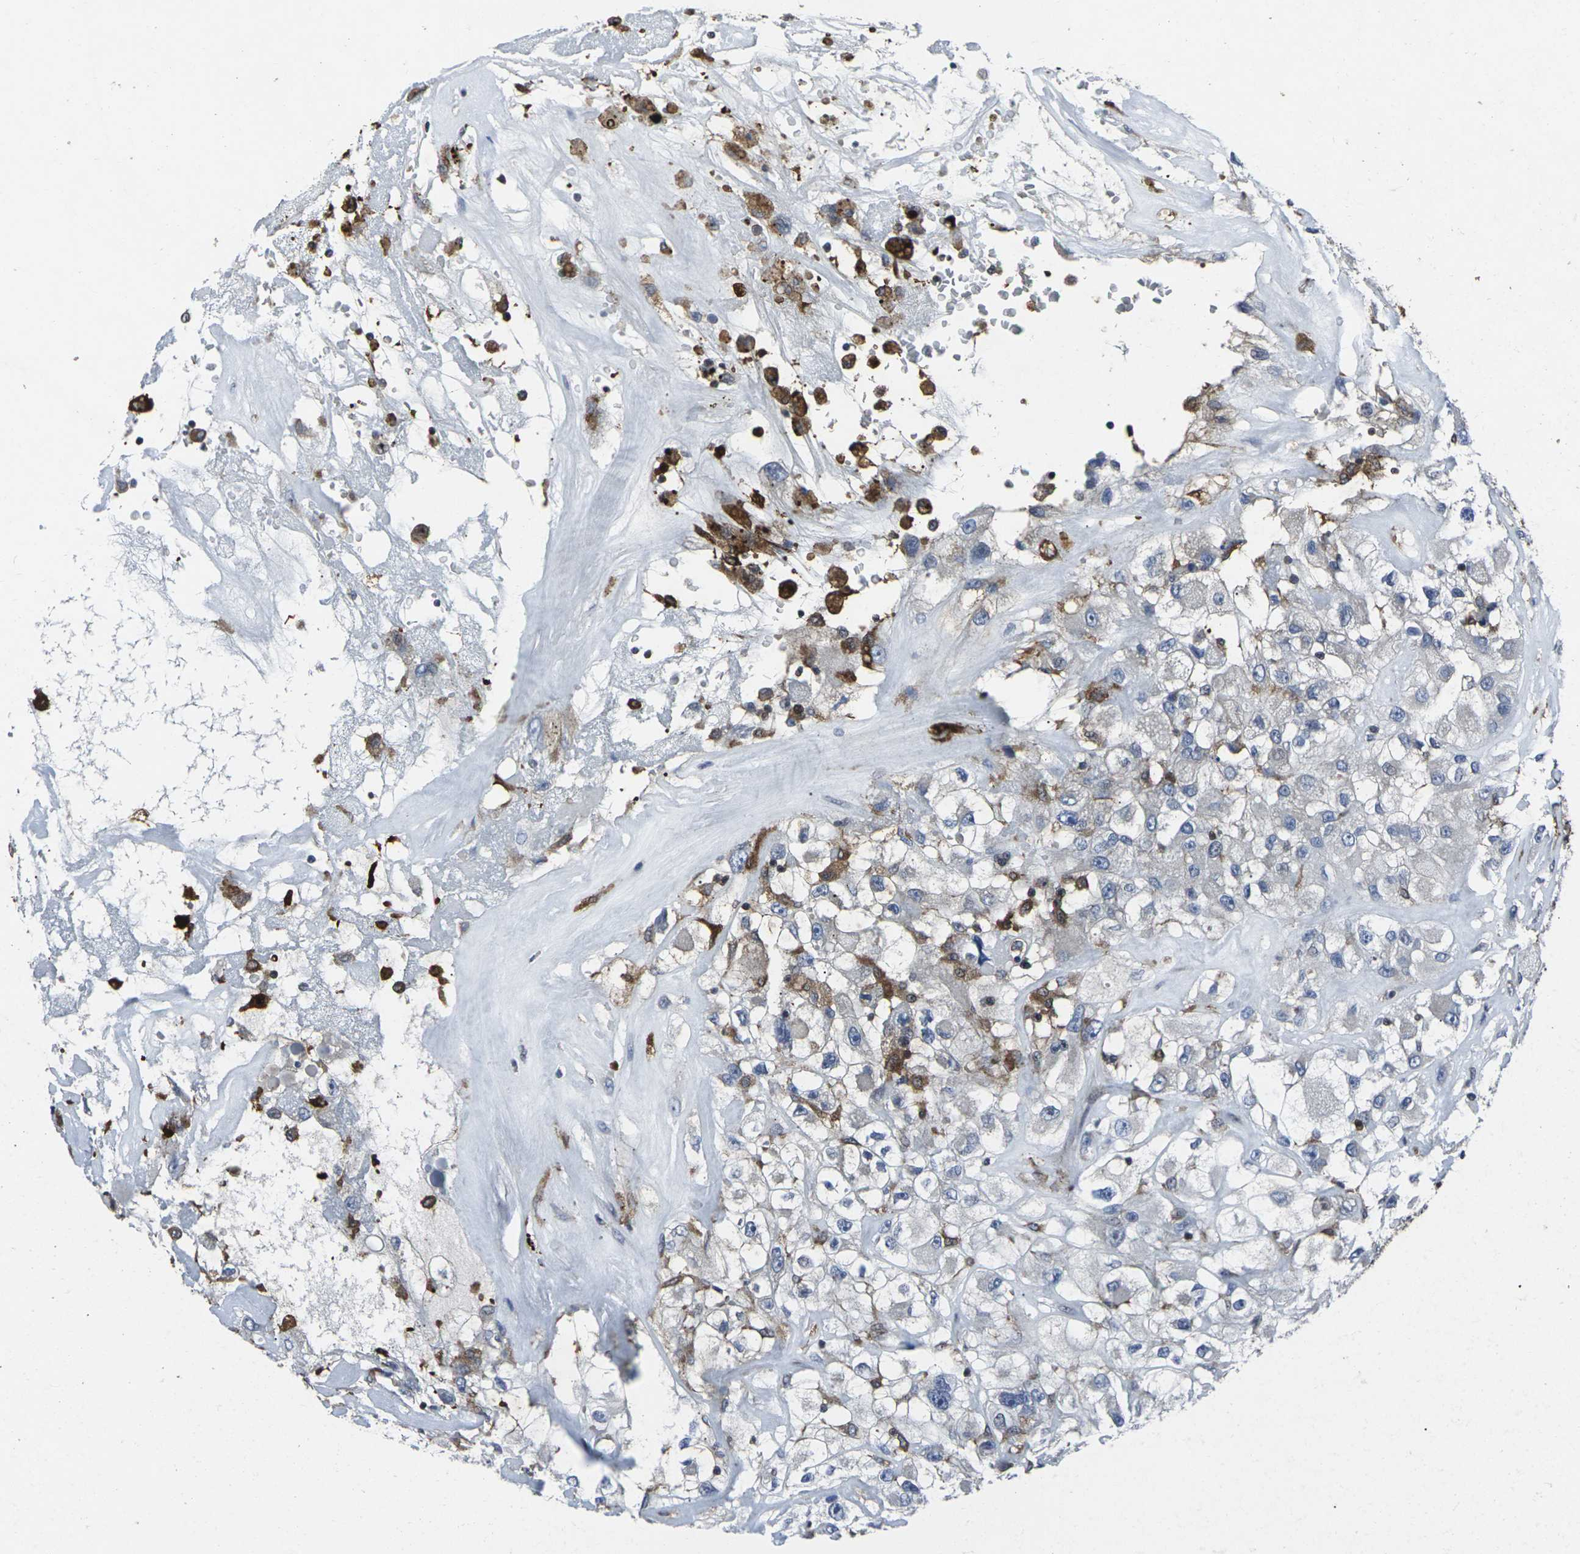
{"staining": {"intensity": "moderate", "quantity": "<25%", "location": "cytoplasmic/membranous"}, "tissue": "renal cancer", "cell_type": "Tumor cells", "image_type": "cancer", "snomed": [{"axis": "morphology", "description": "Adenocarcinoma, NOS"}, {"axis": "topography", "description": "Kidney"}], "caption": "Renal cancer (adenocarcinoma) stained with DAB (3,3'-diaminobenzidine) IHC shows low levels of moderate cytoplasmic/membranous staining in about <25% of tumor cells. The staining was performed using DAB (3,3'-diaminobenzidine) to visualize the protein expression in brown, while the nuclei were stained in blue with hematoxylin (Magnification: 20x).", "gene": "STAT4", "patient": {"sex": "female", "age": 52}}